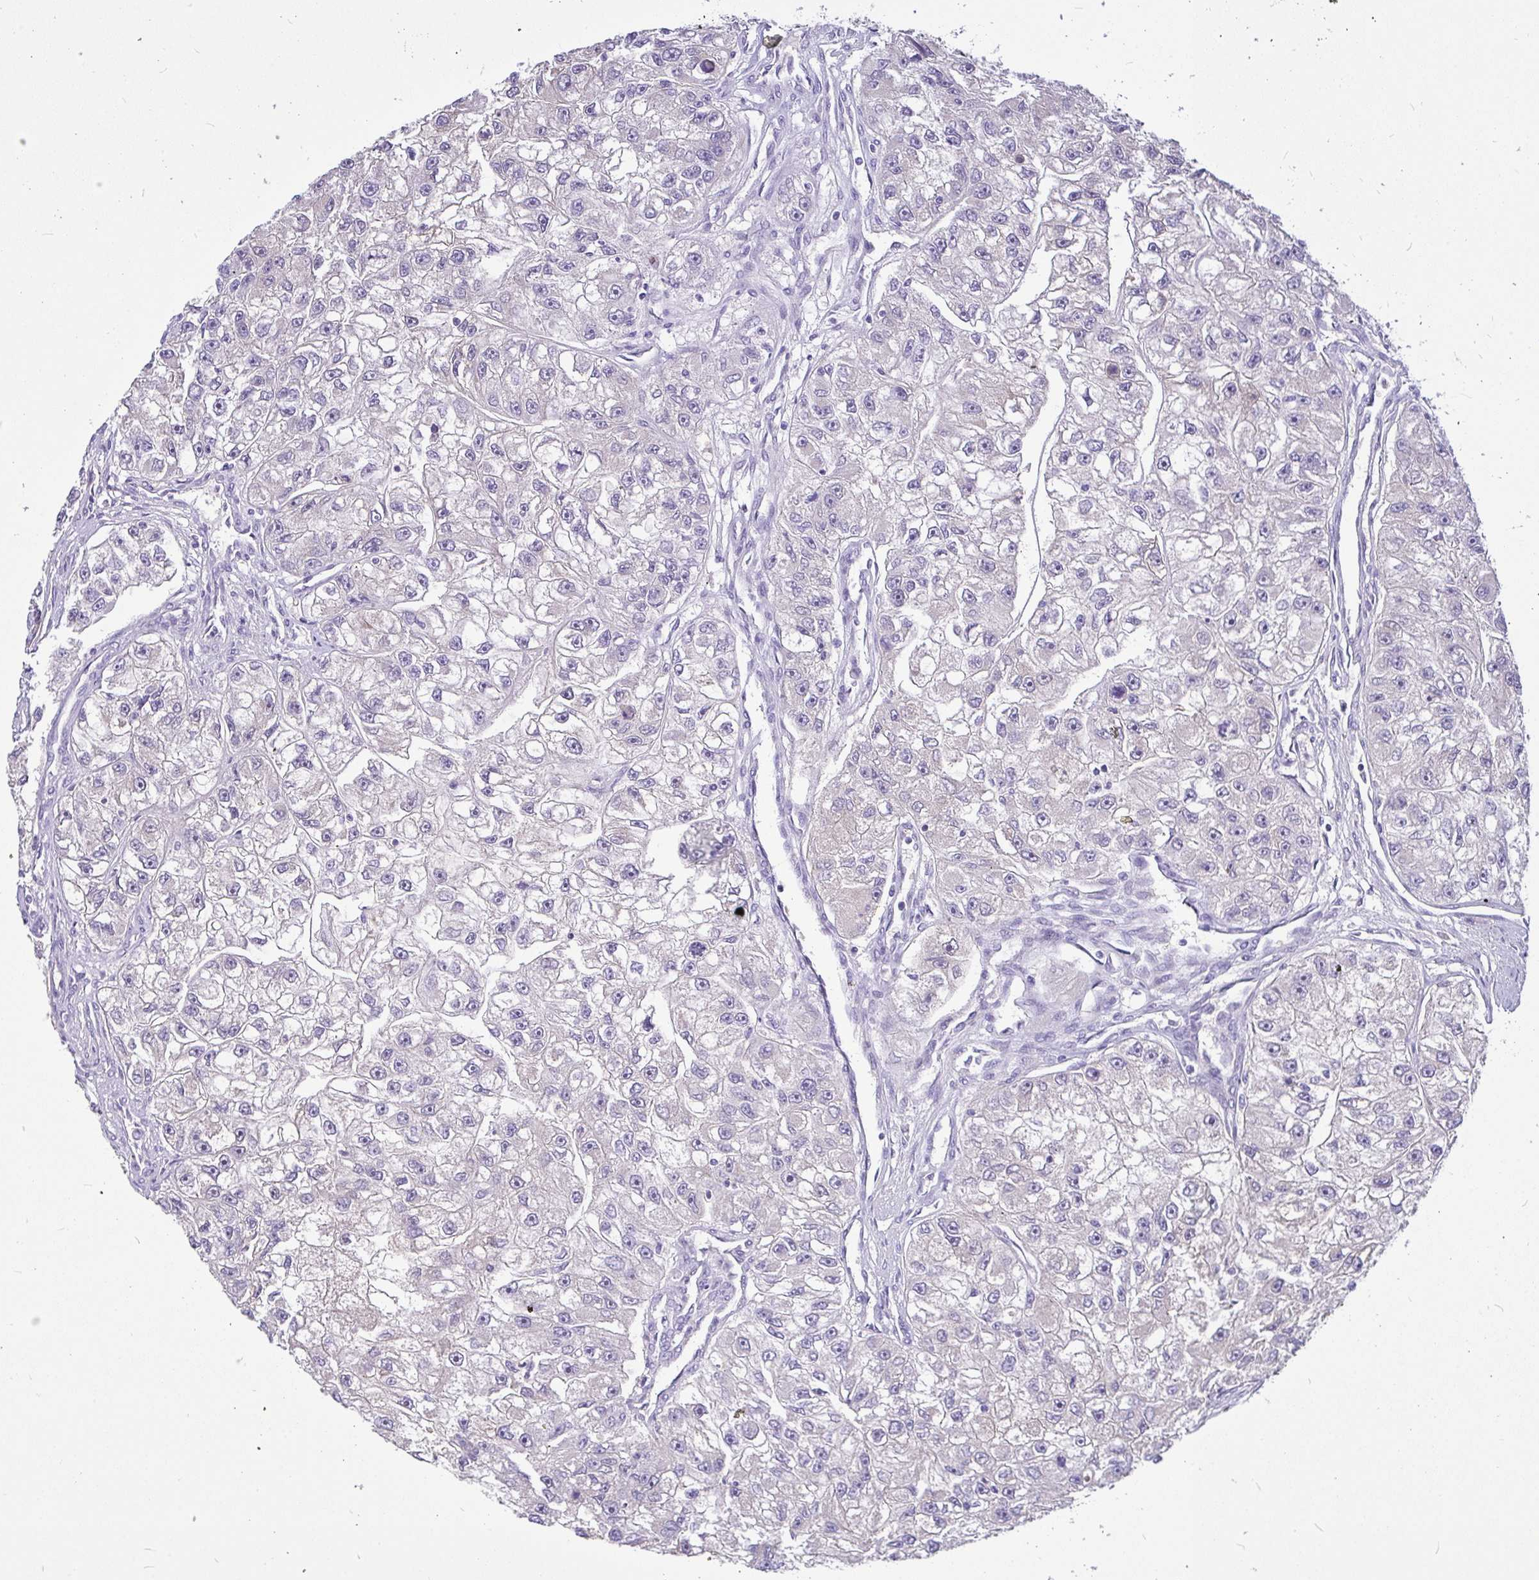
{"staining": {"intensity": "negative", "quantity": "none", "location": "none"}, "tissue": "renal cancer", "cell_type": "Tumor cells", "image_type": "cancer", "snomed": [{"axis": "morphology", "description": "Adenocarcinoma, NOS"}, {"axis": "topography", "description": "Kidney"}], "caption": "Tumor cells show no significant staining in renal cancer (adenocarcinoma).", "gene": "MOCS1", "patient": {"sex": "male", "age": 63}}